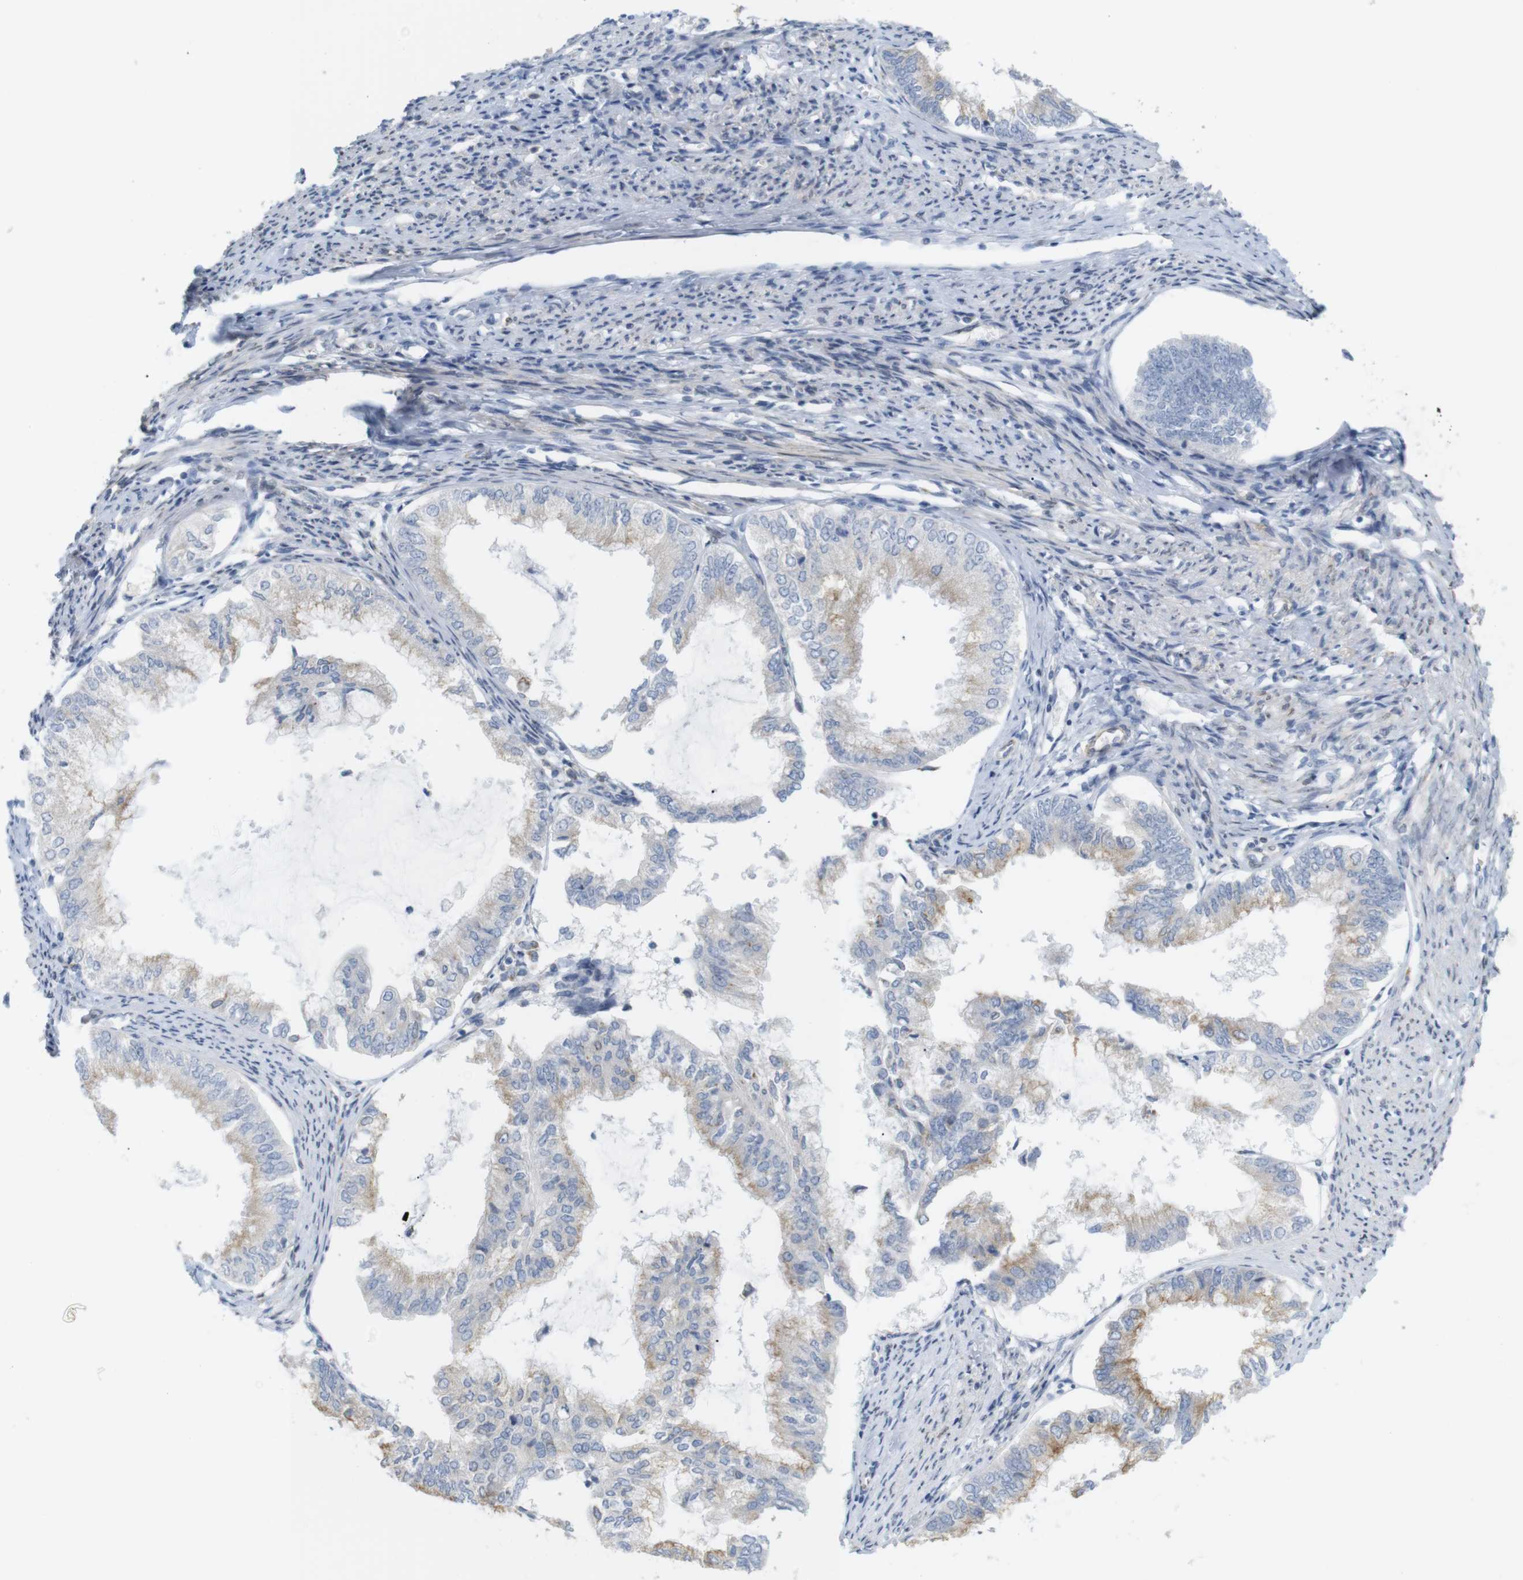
{"staining": {"intensity": "weak", "quantity": "25%-75%", "location": "cytoplasmic/membranous"}, "tissue": "endometrial cancer", "cell_type": "Tumor cells", "image_type": "cancer", "snomed": [{"axis": "morphology", "description": "Adenocarcinoma, NOS"}, {"axis": "topography", "description": "Endometrium"}], "caption": "The image demonstrates a brown stain indicating the presence of a protein in the cytoplasmic/membranous of tumor cells in endometrial adenocarcinoma.", "gene": "ITPR1", "patient": {"sex": "female", "age": 86}}